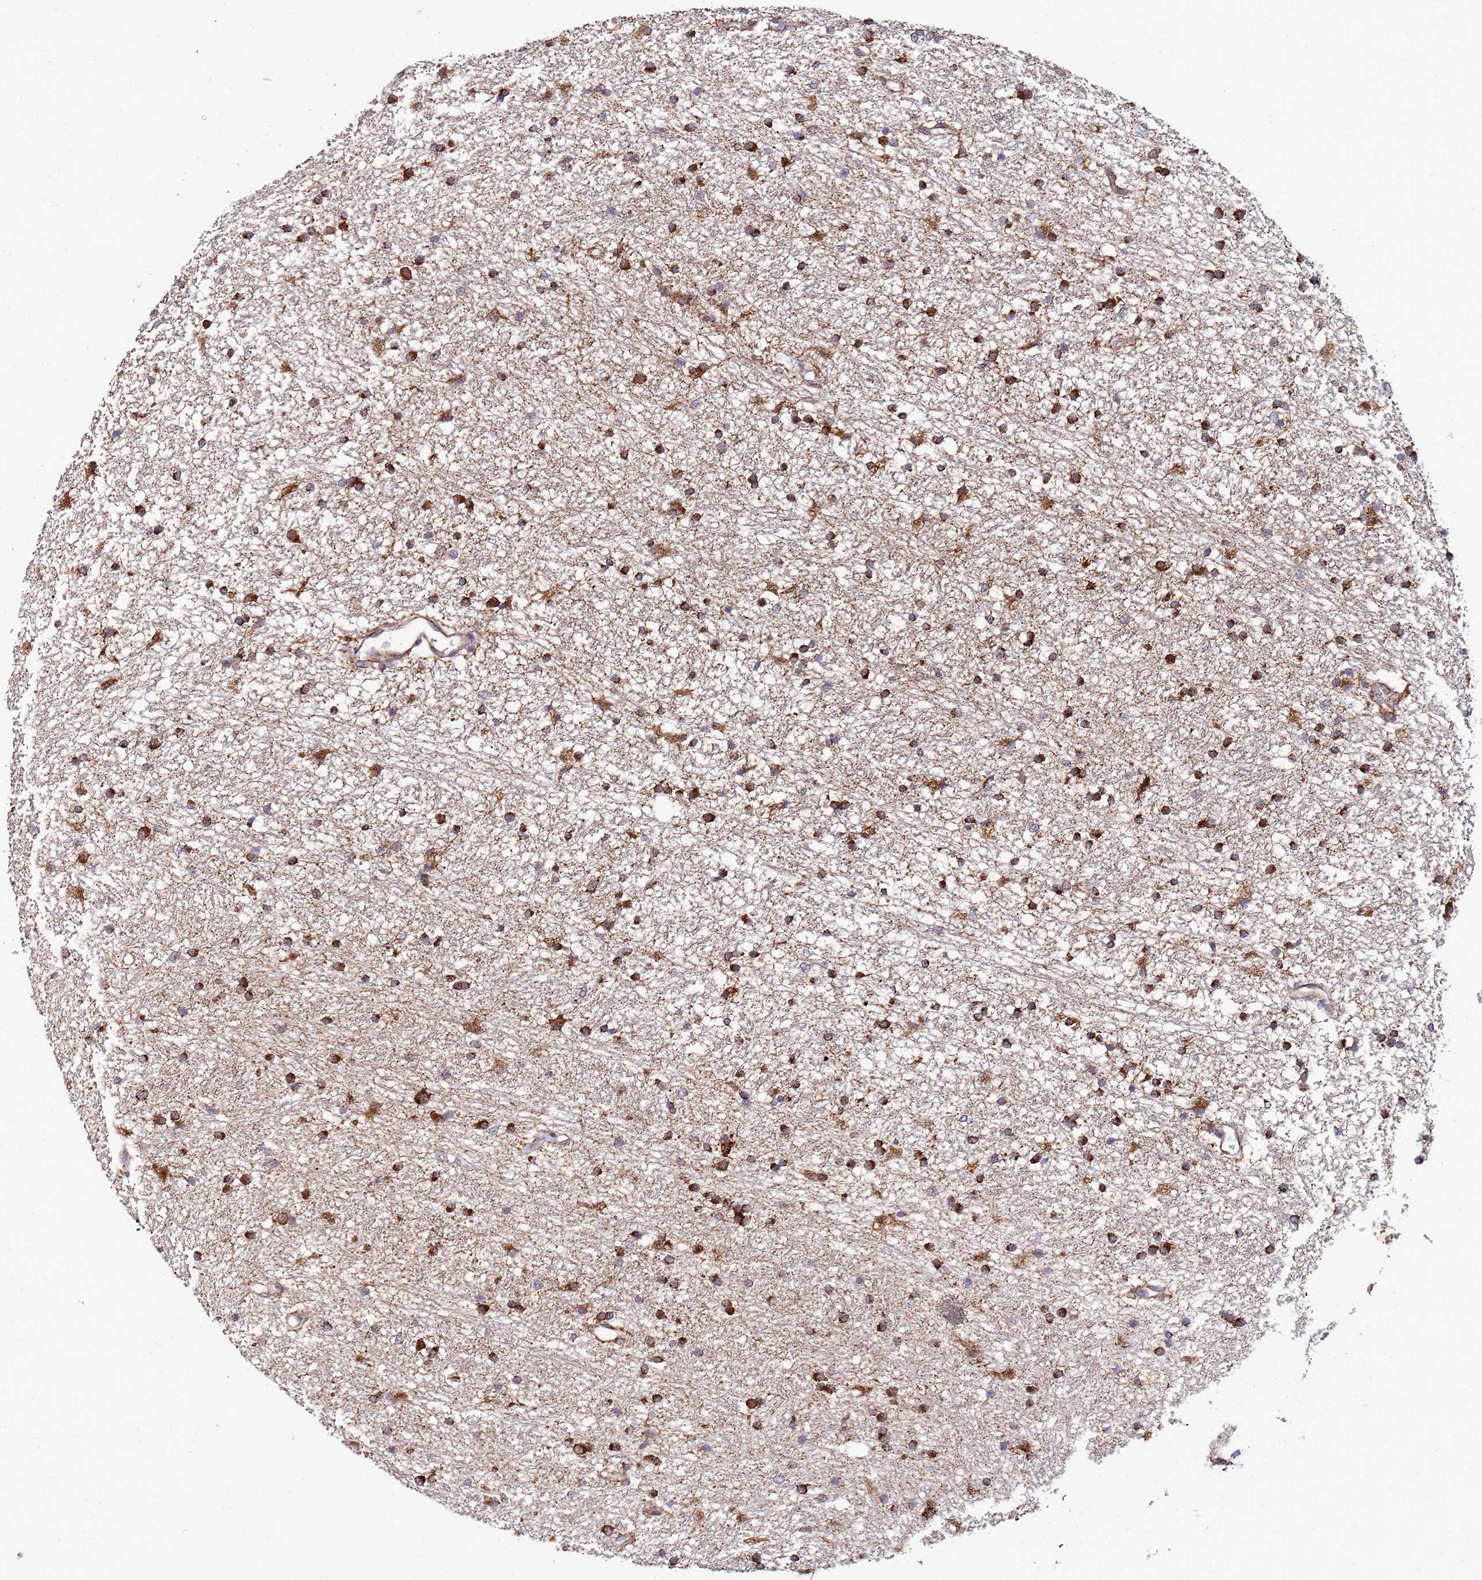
{"staining": {"intensity": "strong", "quantity": ">75%", "location": "cytoplasmic/membranous"}, "tissue": "glioma", "cell_type": "Tumor cells", "image_type": "cancer", "snomed": [{"axis": "morphology", "description": "Glioma, malignant, High grade"}, {"axis": "topography", "description": "Brain"}], "caption": "There is high levels of strong cytoplasmic/membranous positivity in tumor cells of glioma, as demonstrated by immunohistochemical staining (brown color).", "gene": "FAHD2A", "patient": {"sex": "male", "age": 77}}